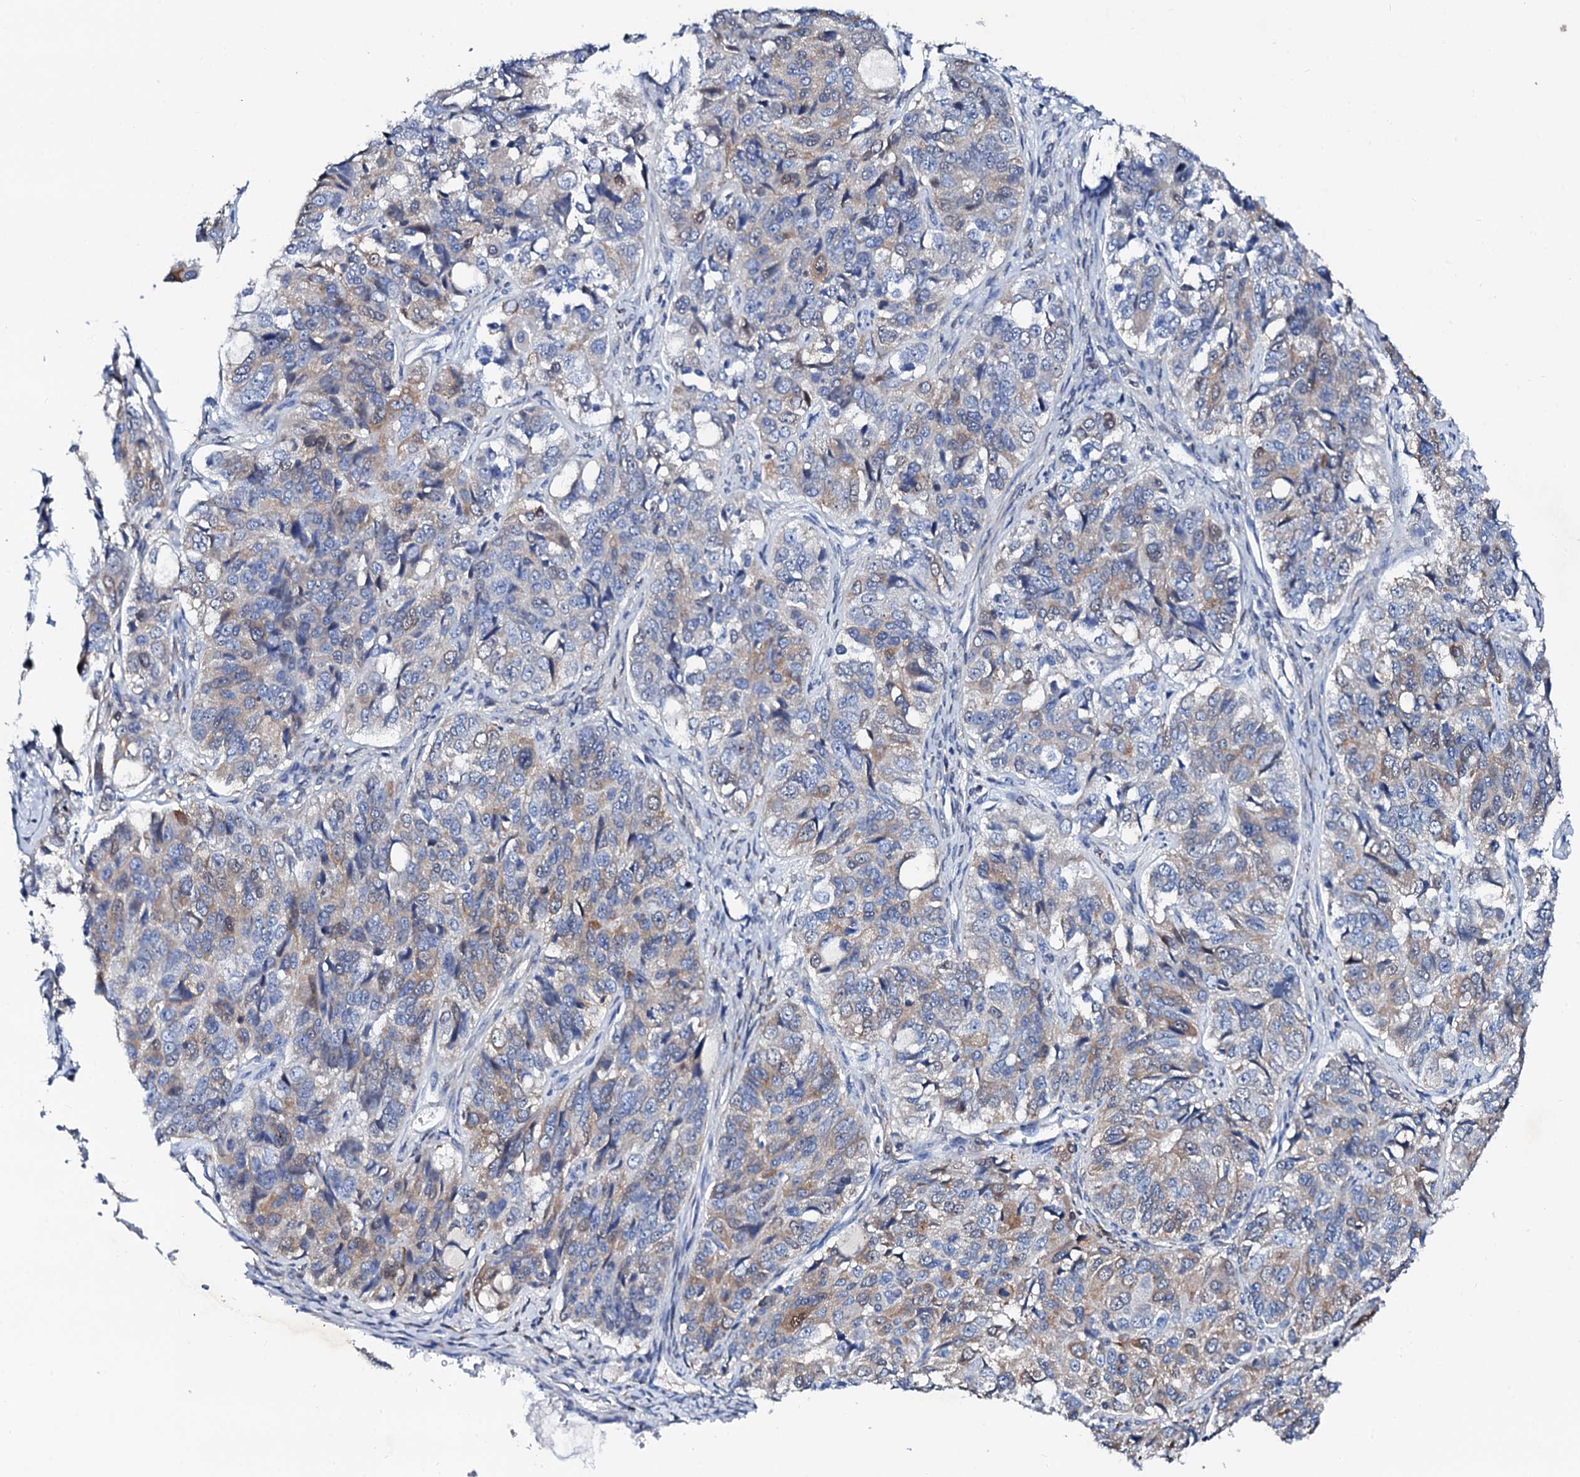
{"staining": {"intensity": "weak", "quantity": "25%-75%", "location": "cytoplasmic/membranous"}, "tissue": "ovarian cancer", "cell_type": "Tumor cells", "image_type": "cancer", "snomed": [{"axis": "morphology", "description": "Carcinoma, endometroid"}, {"axis": "topography", "description": "Ovary"}], "caption": "IHC of human endometroid carcinoma (ovarian) shows low levels of weak cytoplasmic/membranous expression in about 25%-75% of tumor cells.", "gene": "GLB1L3", "patient": {"sex": "female", "age": 51}}